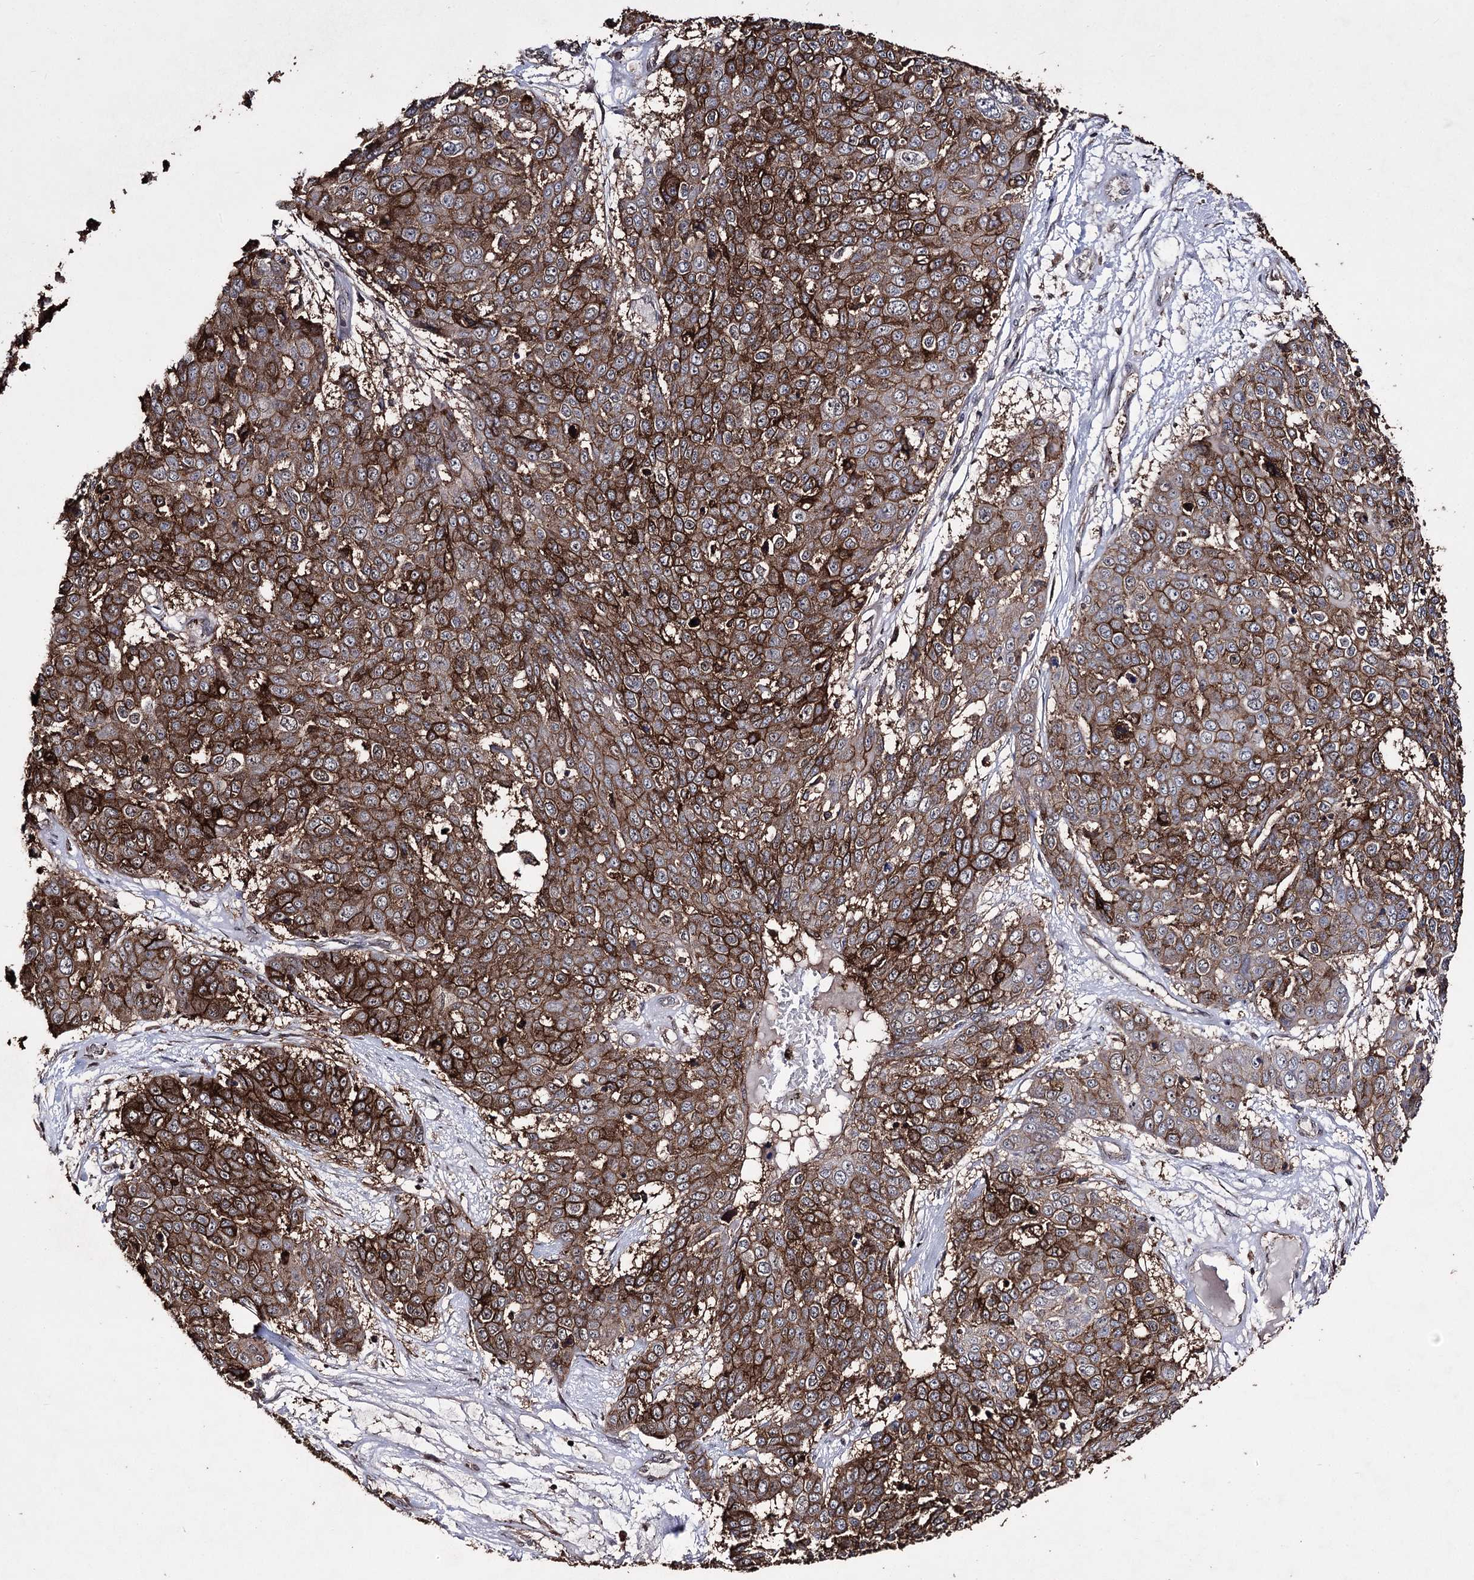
{"staining": {"intensity": "strong", "quantity": ">75%", "location": "cytoplasmic/membranous"}, "tissue": "skin cancer", "cell_type": "Tumor cells", "image_type": "cancer", "snomed": [{"axis": "morphology", "description": "Squamous cell carcinoma, NOS"}, {"axis": "topography", "description": "Skin"}], "caption": "Skin squamous cell carcinoma was stained to show a protein in brown. There is high levels of strong cytoplasmic/membranous positivity in about >75% of tumor cells.", "gene": "ZNF662", "patient": {"sex": "male", "age": 71}}